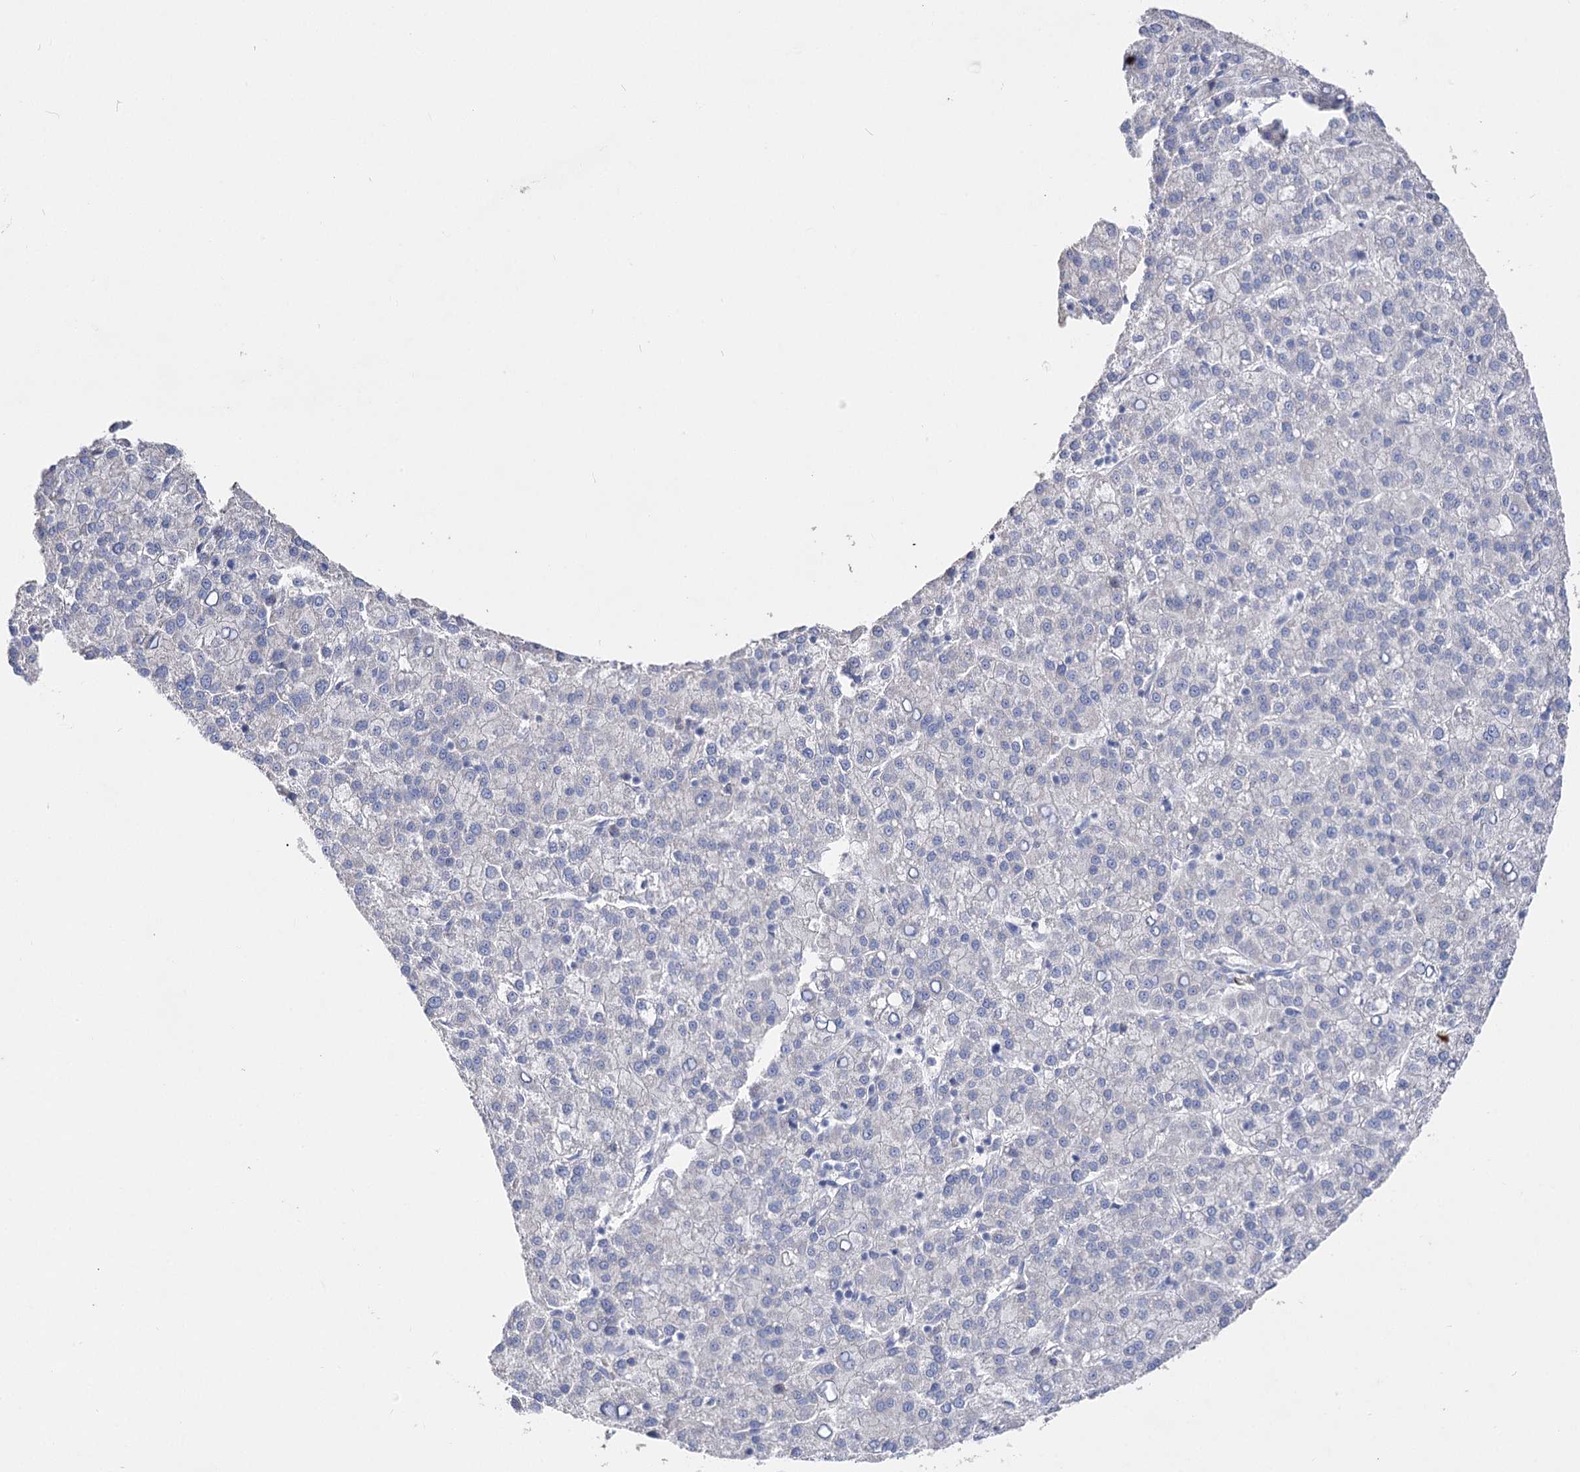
{"staining": {"intensity": "negative", "quantity": "none", "location": "none"}, "tissue": "liver cancer", "cell_type": "Tumor cells", "image_type": "cancer", "snomed": [{"axis": "morphology", "description": "Carcinoma, Hepatocellular, NOS"}, {"axis": "topography", "description": "Liver"}], "caption": "Immunohistochemistry (IHC) histopathology image of neoplastic tissue: liver hepatocellular carcinoma stained with DAB (3,3'-diaminobenzidine) shows no significant protein staining in tumor cells.", "gene": "NRAP", "patient": {"sex": "female", "age": 58}}